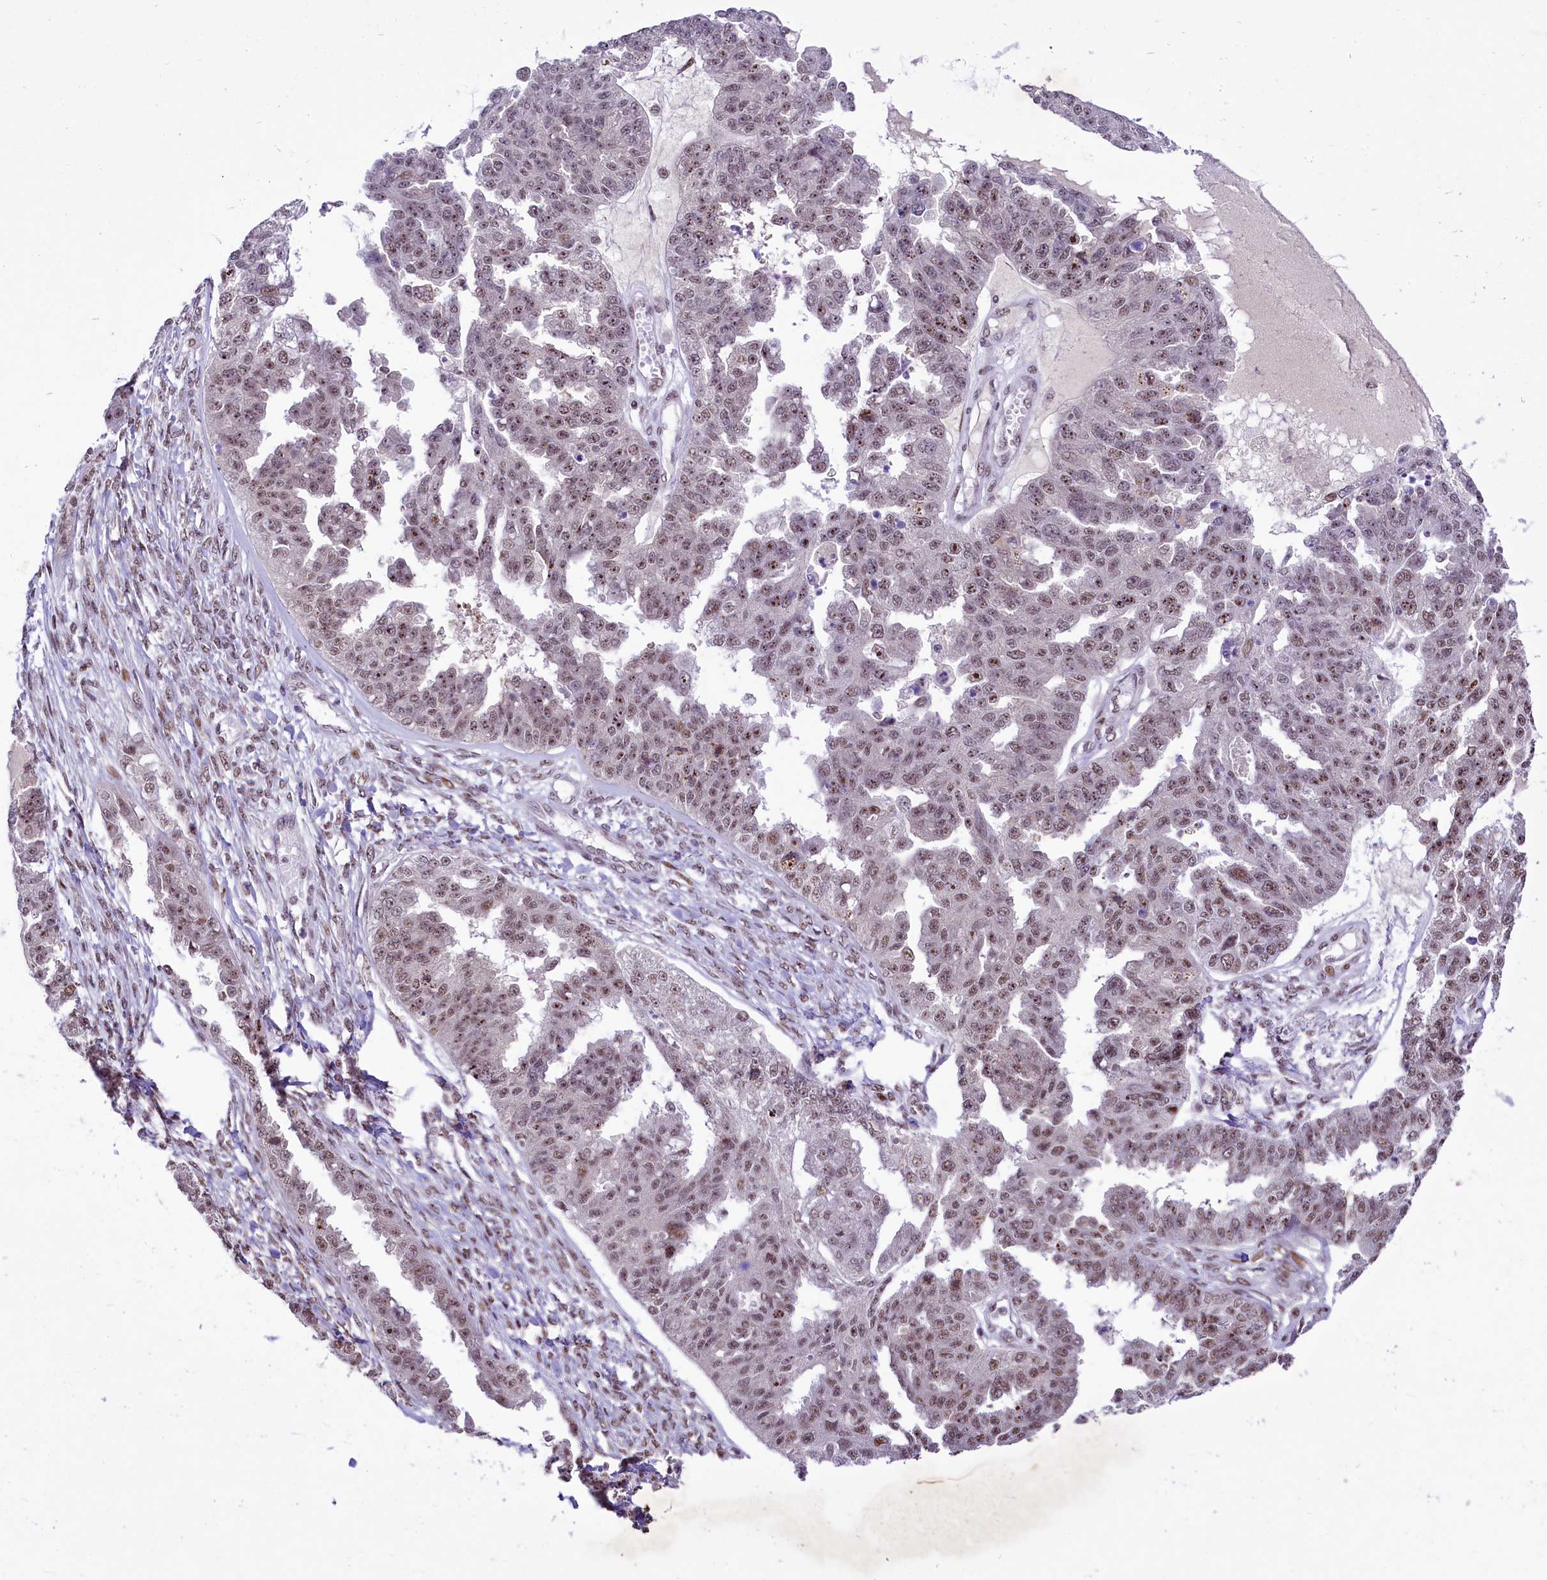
{"staining": {"intensity": "moderate", "quantity": ">75%", "location": "nuclear"}, "tissue": "ovarian cancer", "cell_type": "Tumor cells", "image_type": "cancer", "snomed": [{"axis": "morphology", "description": "Cystadenocarcinoma, serous, NOS"}, {"axis": "topography", "description": "Ovary"}], "caption": "A high-resolution image shows immunohistochemistry staining of ovarian cancer, which demonstrates moderate nuclear positivity in approximately >75% of tumor cells.", "gene": "ANKS3", "patient": {"sex": "female", "age": 58}}